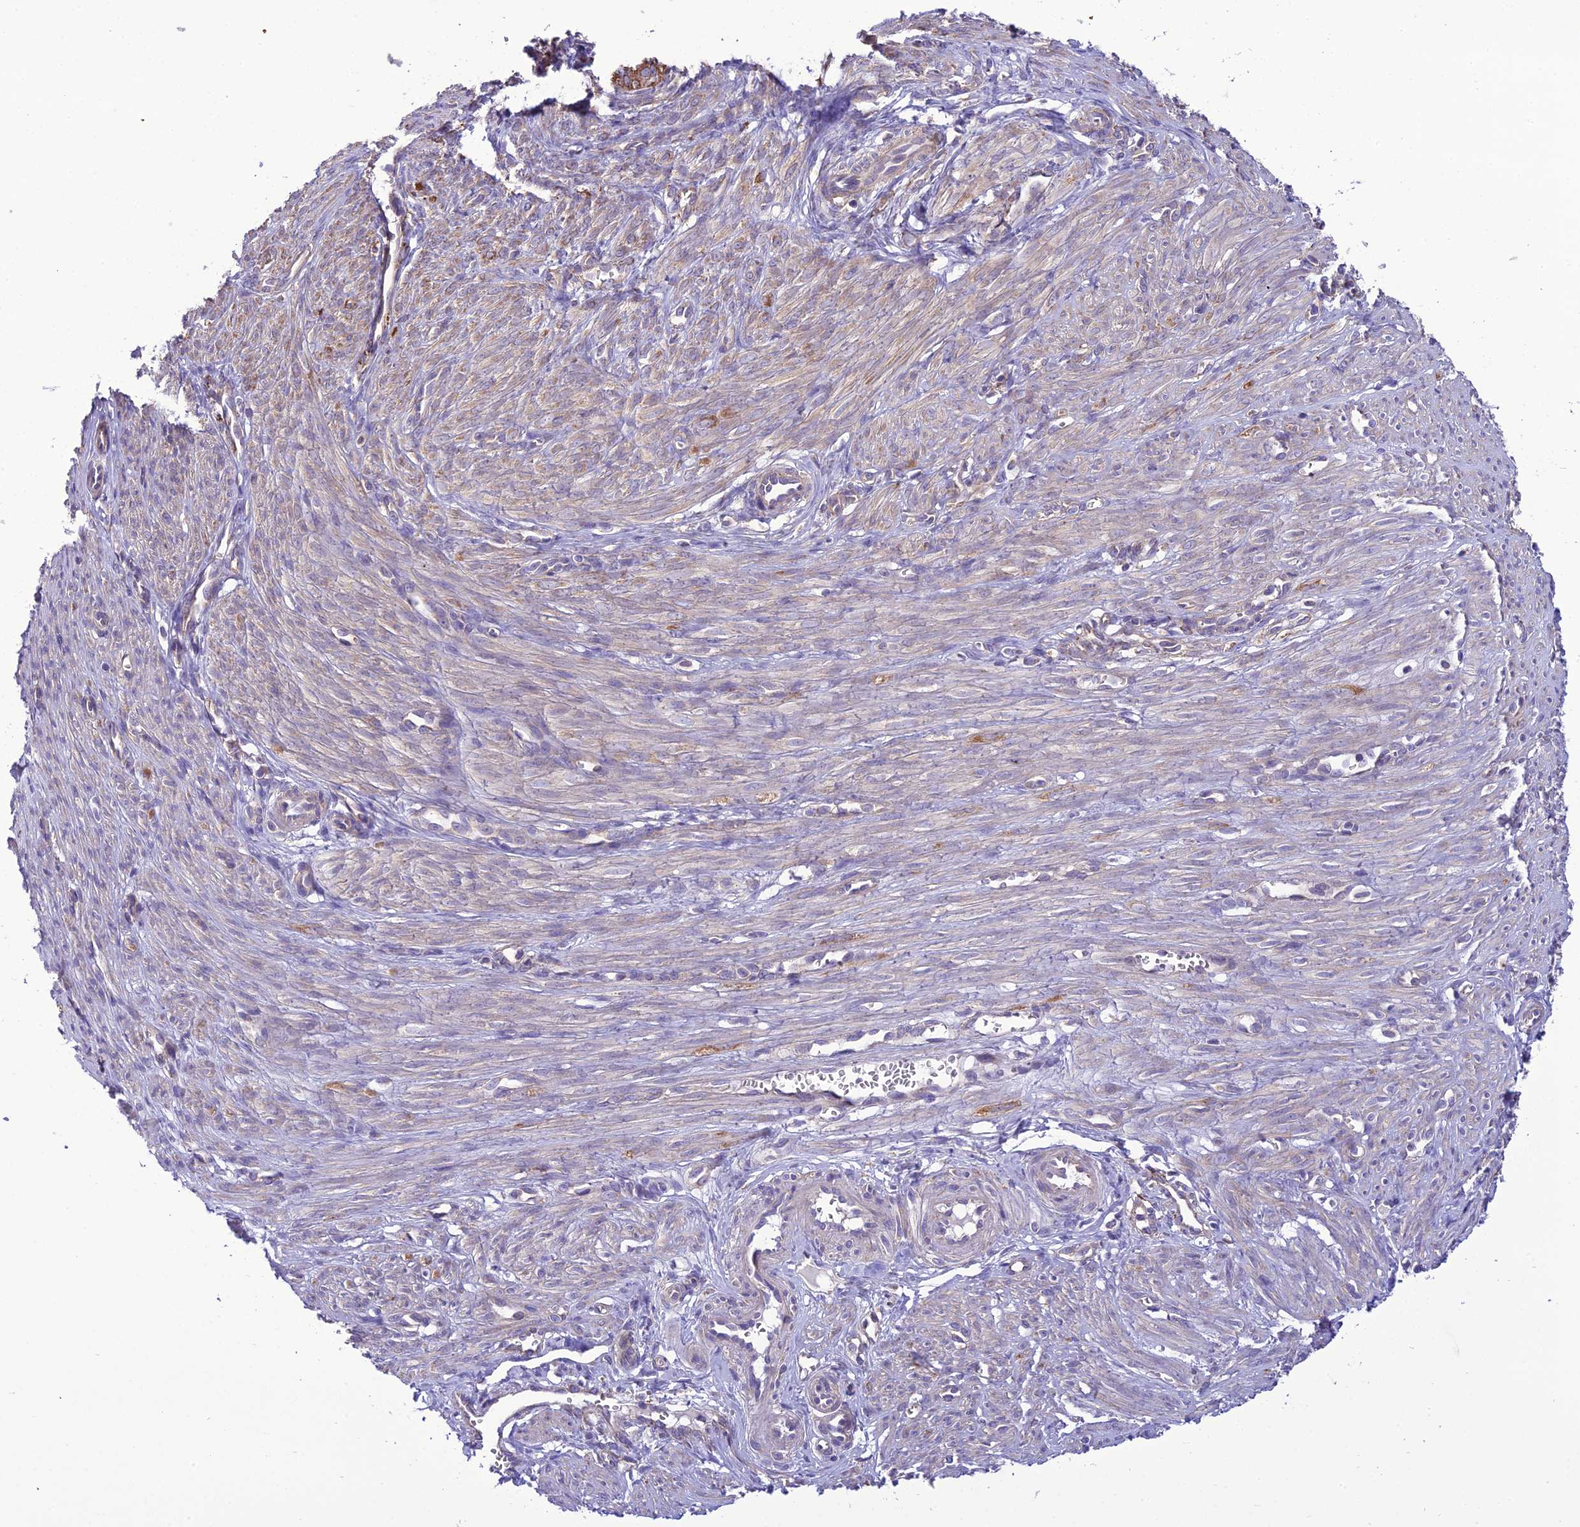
{"staining": {"intensity": "negative", "quantity": "none", "location": "none"}, "tissue": "endometrial cancer", "cell_type": "Tumor cells", "image_type": "cancer", "snomed": [{"axis": "morphology", "description": "Adenocarcinoma, NOS"}, {"axis": "topography", "description": "Endometrium"}], "caption": "Endometrial adenocarcinoma stained for a protein using IHC exhibits no expression tumor cells.", "gene": "TBC1D24", "patient": {"sex": "female", "age": 50}}